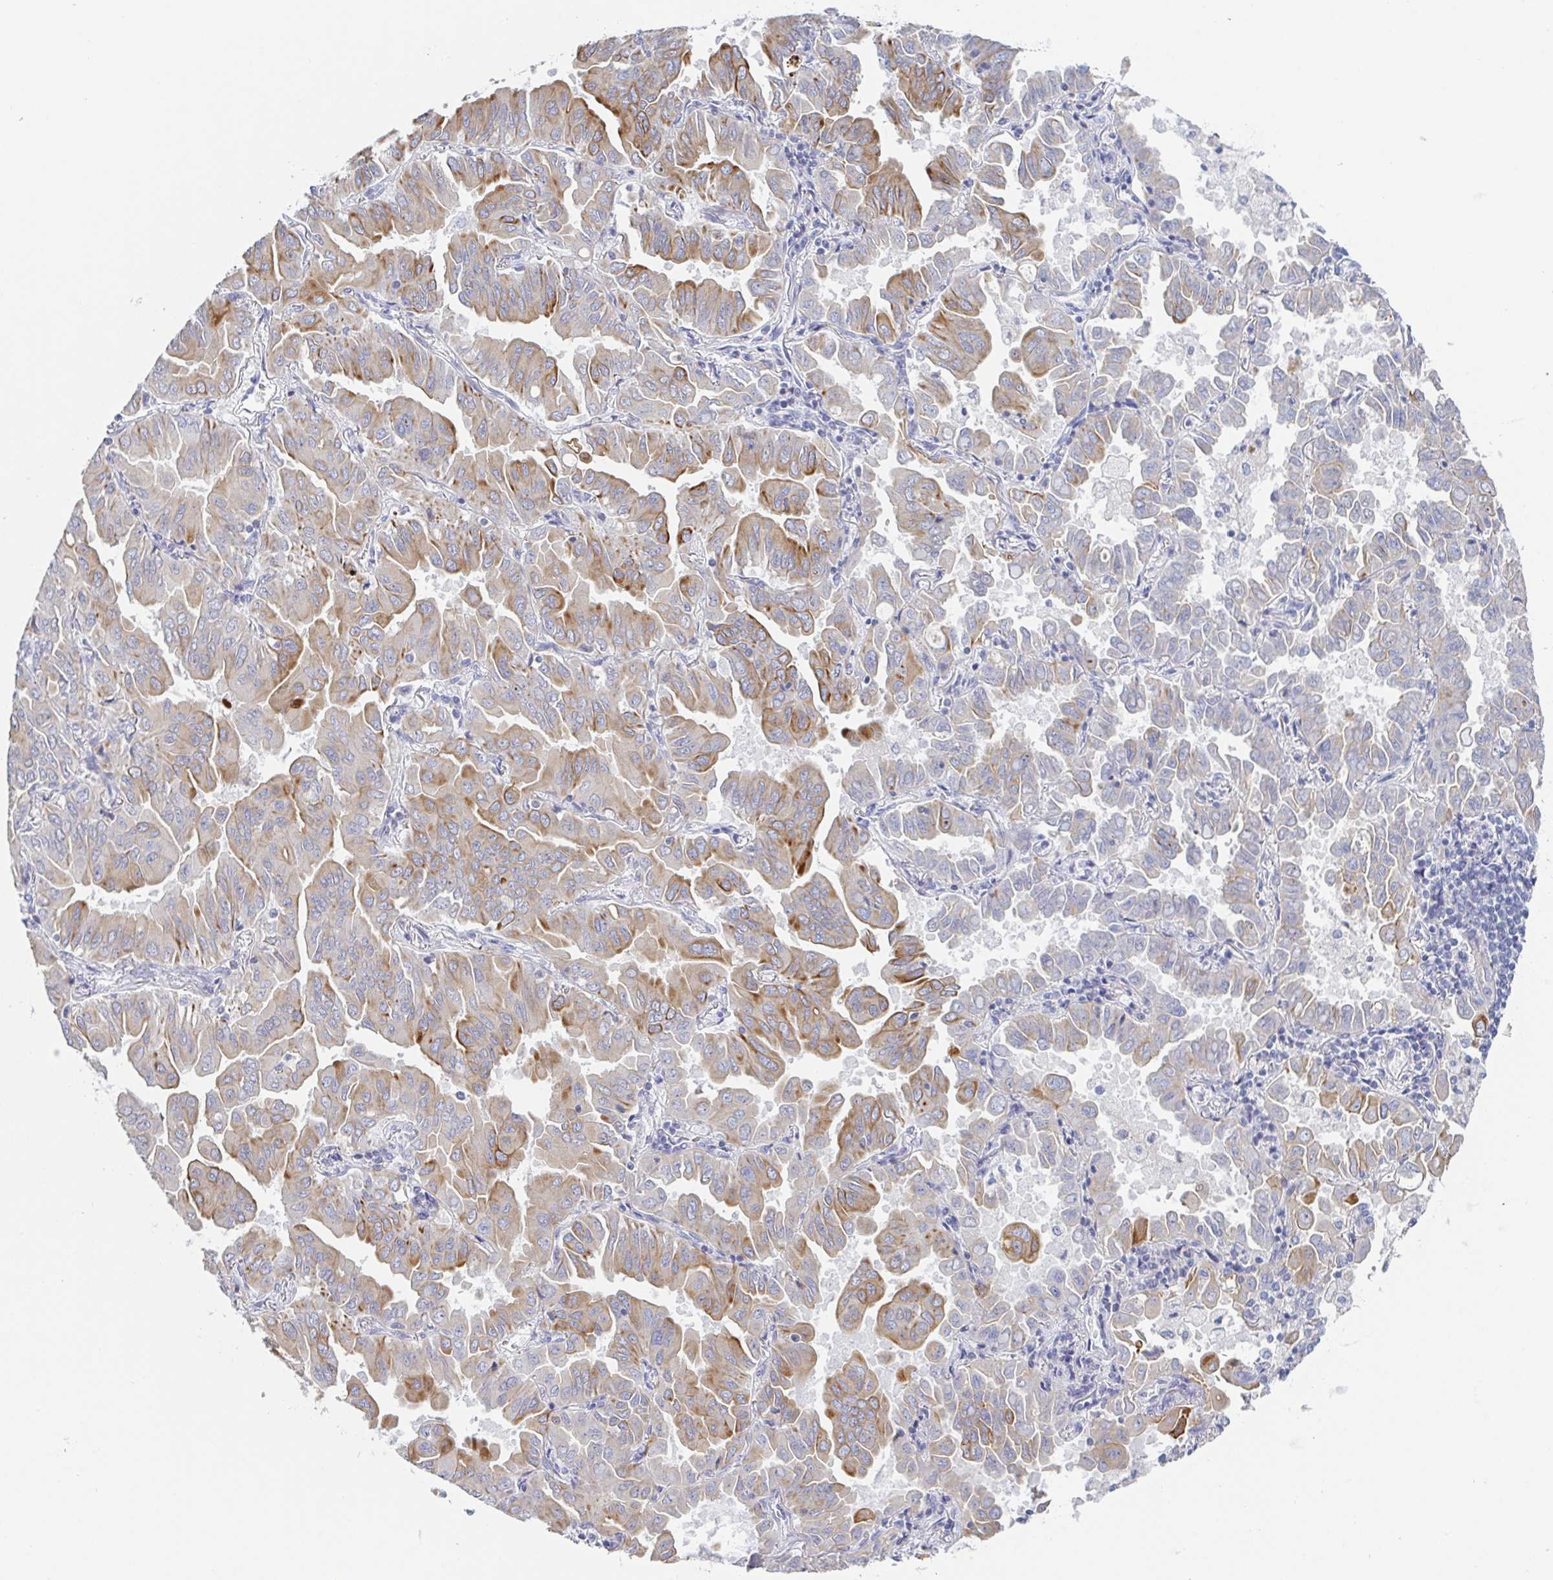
{"staining": {"intensity": "weak", "quantity": "25%-75%", "location": "cytoplasmic/membranous"}, "tissue": "lung cancer", "cell_type": "Tumor cells", "image_type": "cancer", "snomed": [{"axis": "morphology", "description": "Adenocarcinoma, NOS"}, {"axis": "topography", "description": "Lung"}], "caption": "An image of lung cancer stained for a protein demonstrates weak cytoplasmic/membranous brown staining in tumor cells. The staining is performed using DAB brown chromogen to label protein expression. The nuclei are counter-stained blue using hematoxylin.", "gene": "RHOV", "patient": {"sex": "male", "age": 64}}